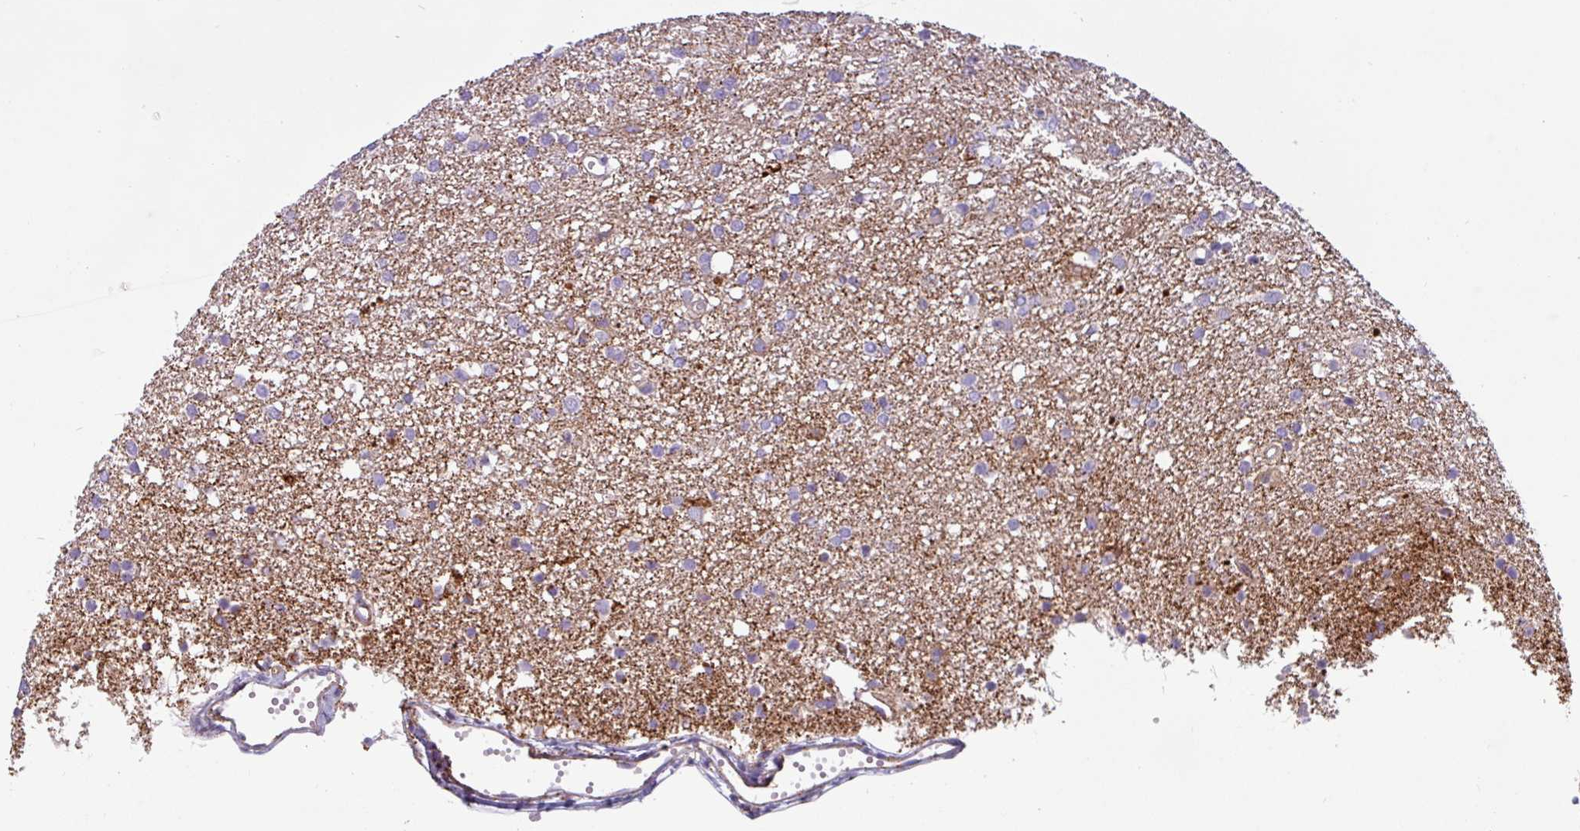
{"staining": {"intensity": "negative", "quantity": "none", "location": "none"}, "tissue": "glioma", "cell_type": "Tumor cells", "image_type": "cancer", "snomed": [{"axis": "morphology", "description": "Glioma, malignant, High grade"}, {"axis": "topography", "description": "Brain"}], "caption": "There is no significant positivity in tumor cells of glioma.", "gene": "CAMK1", "patient": {"sex": "female", "age": 59}}